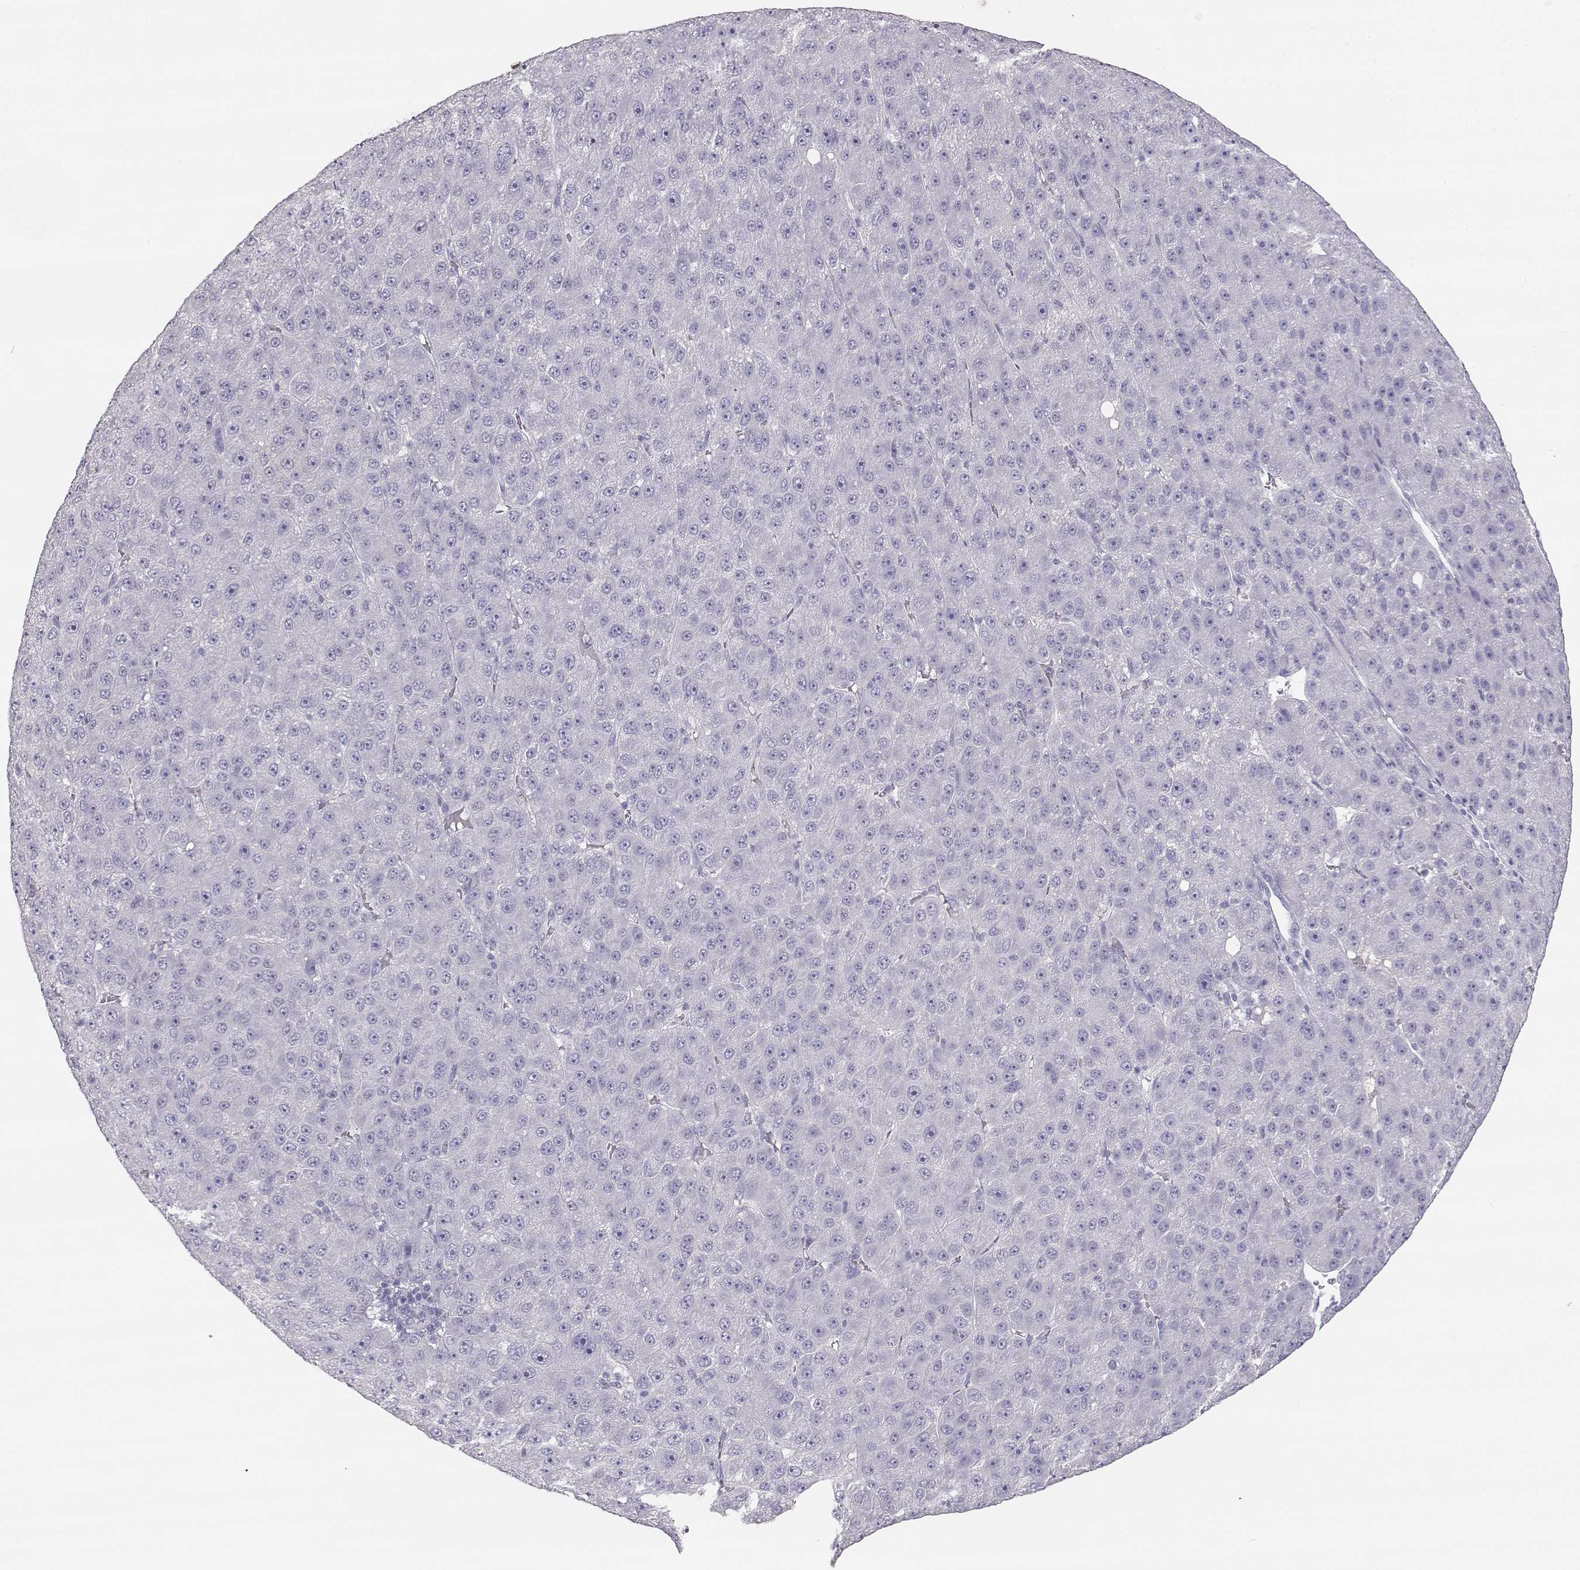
{"staining": {"intensity": "negative", "quantity": "none", "location": "none"}, "tissue": "liver cancer", "cell_type": "Tumor cells", "image_type": "cancer", "snomed": [{"axis": "morphology", "description": "Carcinoma, Hepatocellular, NOS"}, {"axis": "topography", "description": "Liver"}], "caption": "Hepatocellular carcinoma (liver) was stained to show a protein in brown. There is no significant staining in tumor cells.", "gene": "SLCO6A1", "patient": {"sex": "male", "age": 67}}